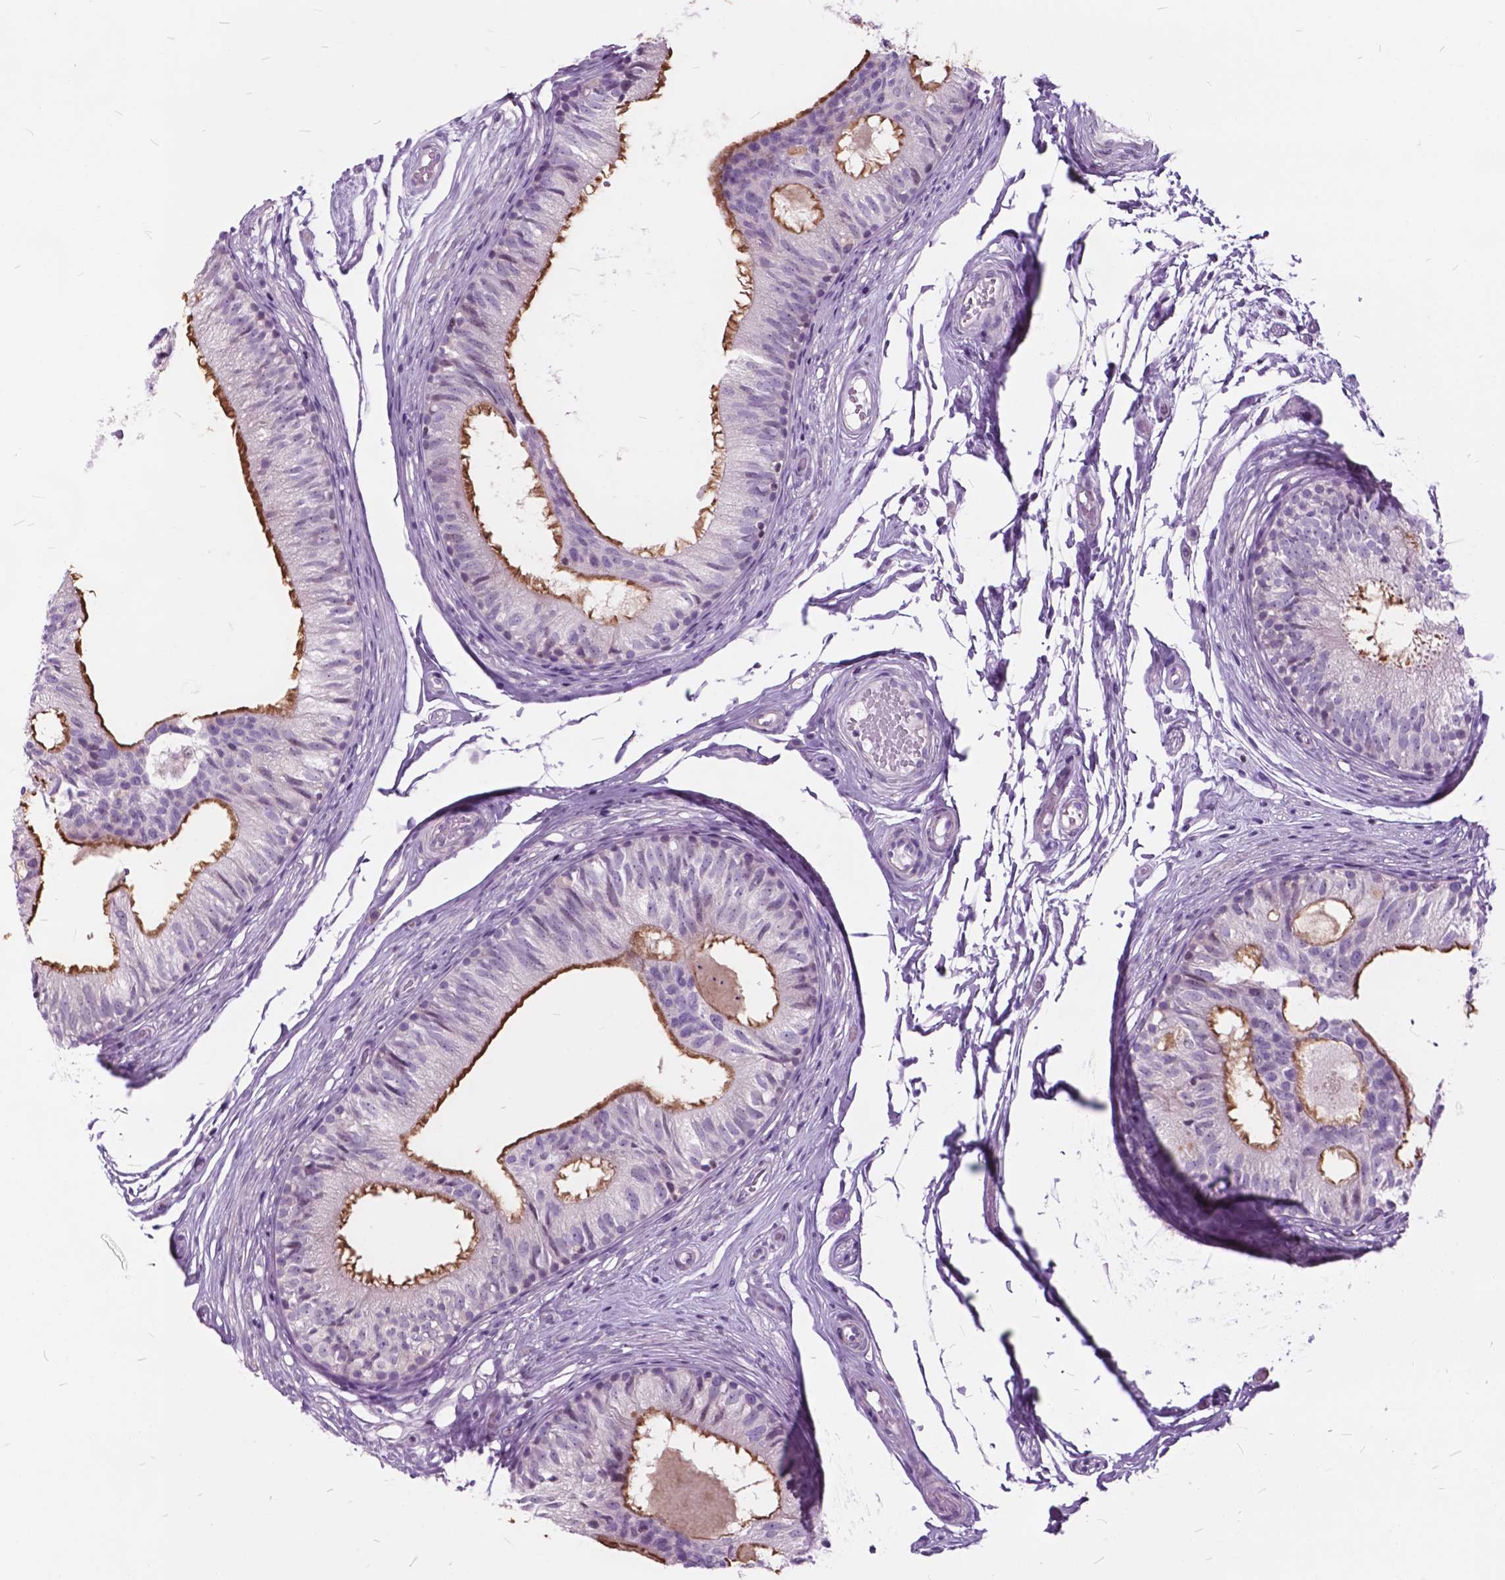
{"staining": {"intensity": "moderate", "quantity": "25%-75%", "location": "cytoplasmic/membranous"}, "tissue": "epididymis", "cell_type": "Glandular cells", "image_type": "normal", "snomed": [{"axis": "morphology", "description": "Normal tissue, NOS"}, {"axis": "topography", "description": "Epididymis"}], "caption": "Normal epididymis was stained to show a protein in brown. There is medium levels of moderate cytoplasmic/membranous expression in about 25%-75% of glandular cells. The protein is shown in brown color, while the nuclei are stained blue.", "gene": "SP140", "patient": {"sex": "male", "age": 29}}